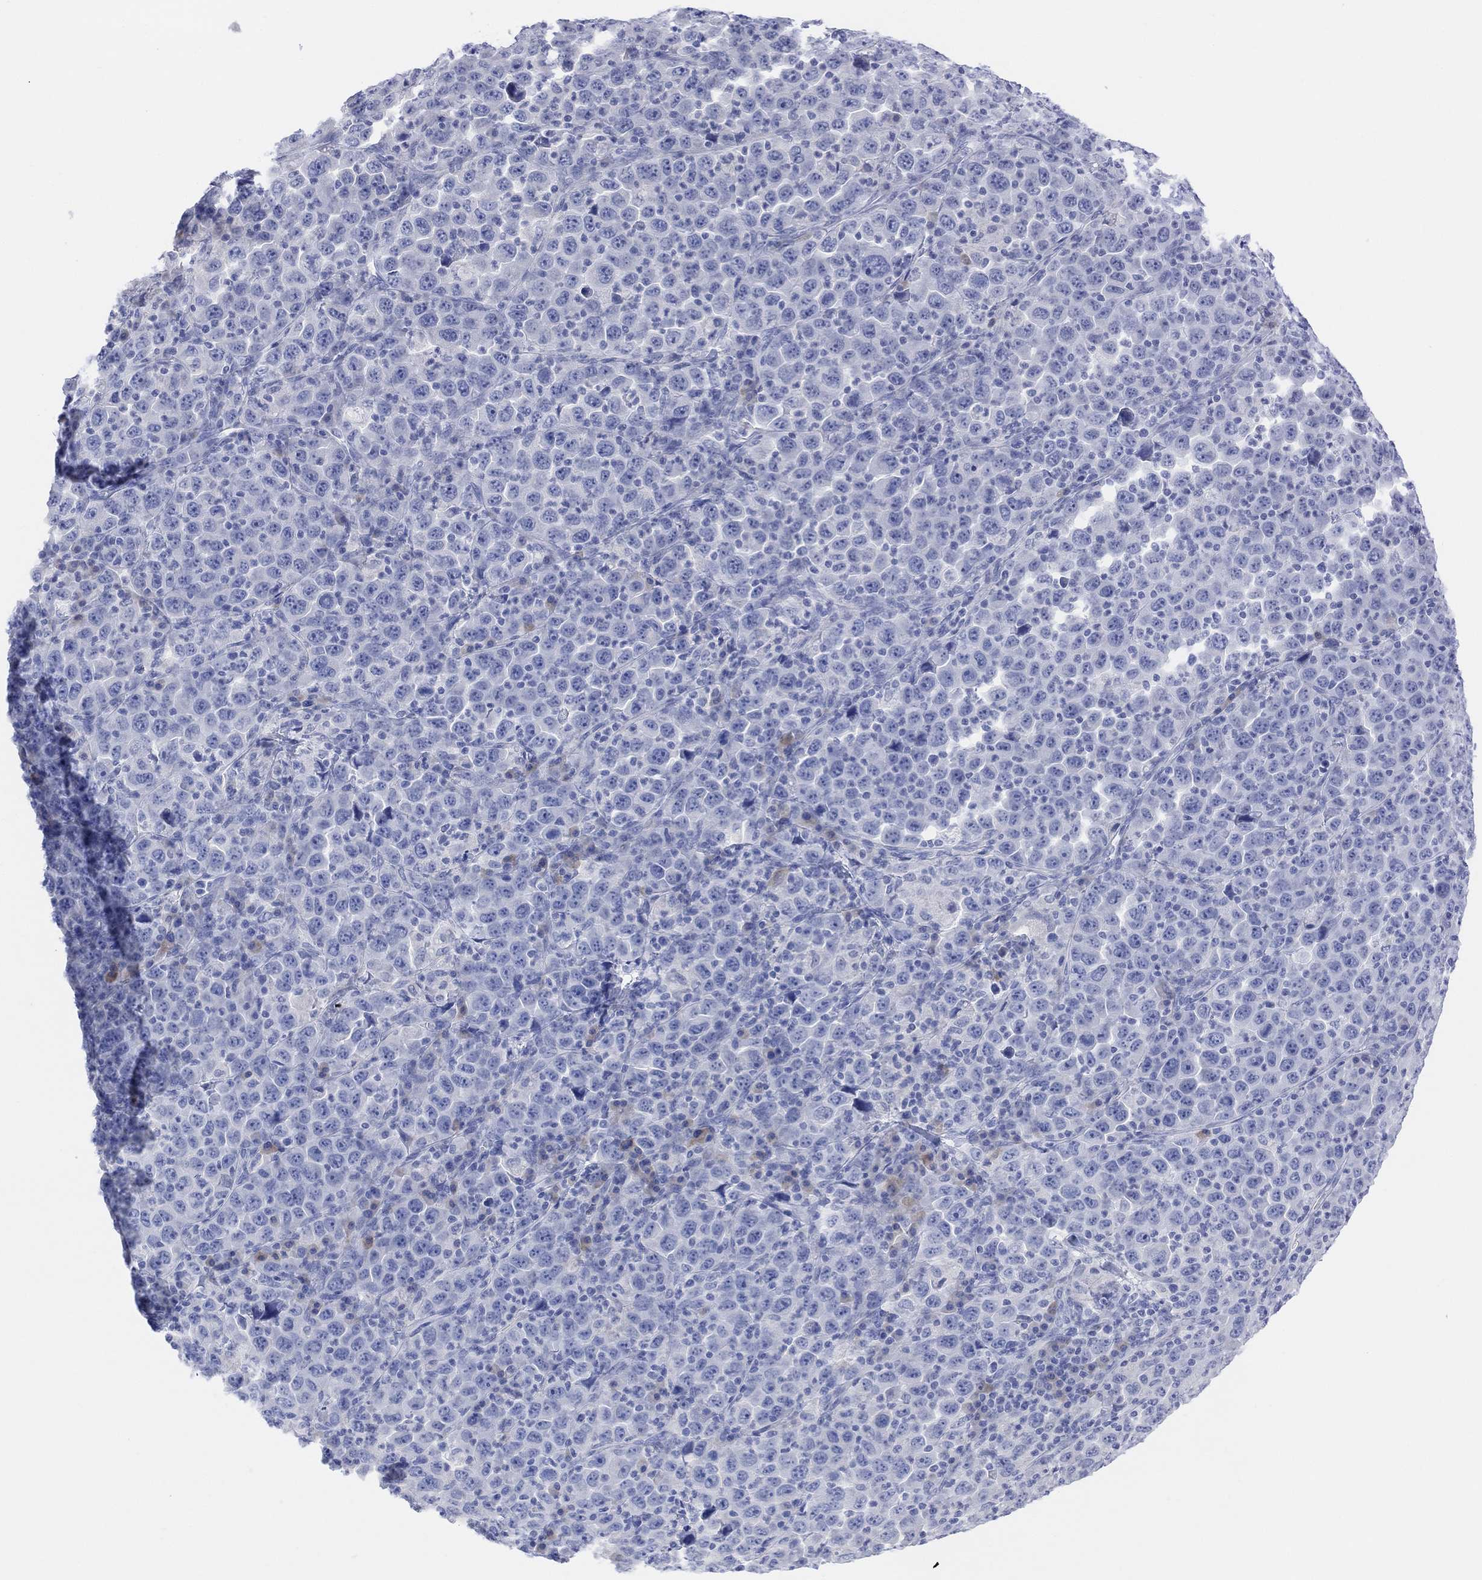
{"staining": {"intensity": "negative", "quantity": "none", "location": "none"}, "tissue": "stomach cancer", "cell_type": "Tumor cells", "image_type": "cancer", "snomed": [{"axis": "morphology", "description": "Normal tissue, NOS"}, {"axis": "morphology", "description": "Adenocarcinoma, NOS"}, {"axis": "topography", "description": "Stomach, upper"}, {"axis": "topography", "description": "Stomach"}], "caption": "A photomicrograph of human stomach cancer (adenocarcinoma) is negative for staining in tumor cells.", "gene": "GNG13", "patient": {"sex": "male", "age": 59}}